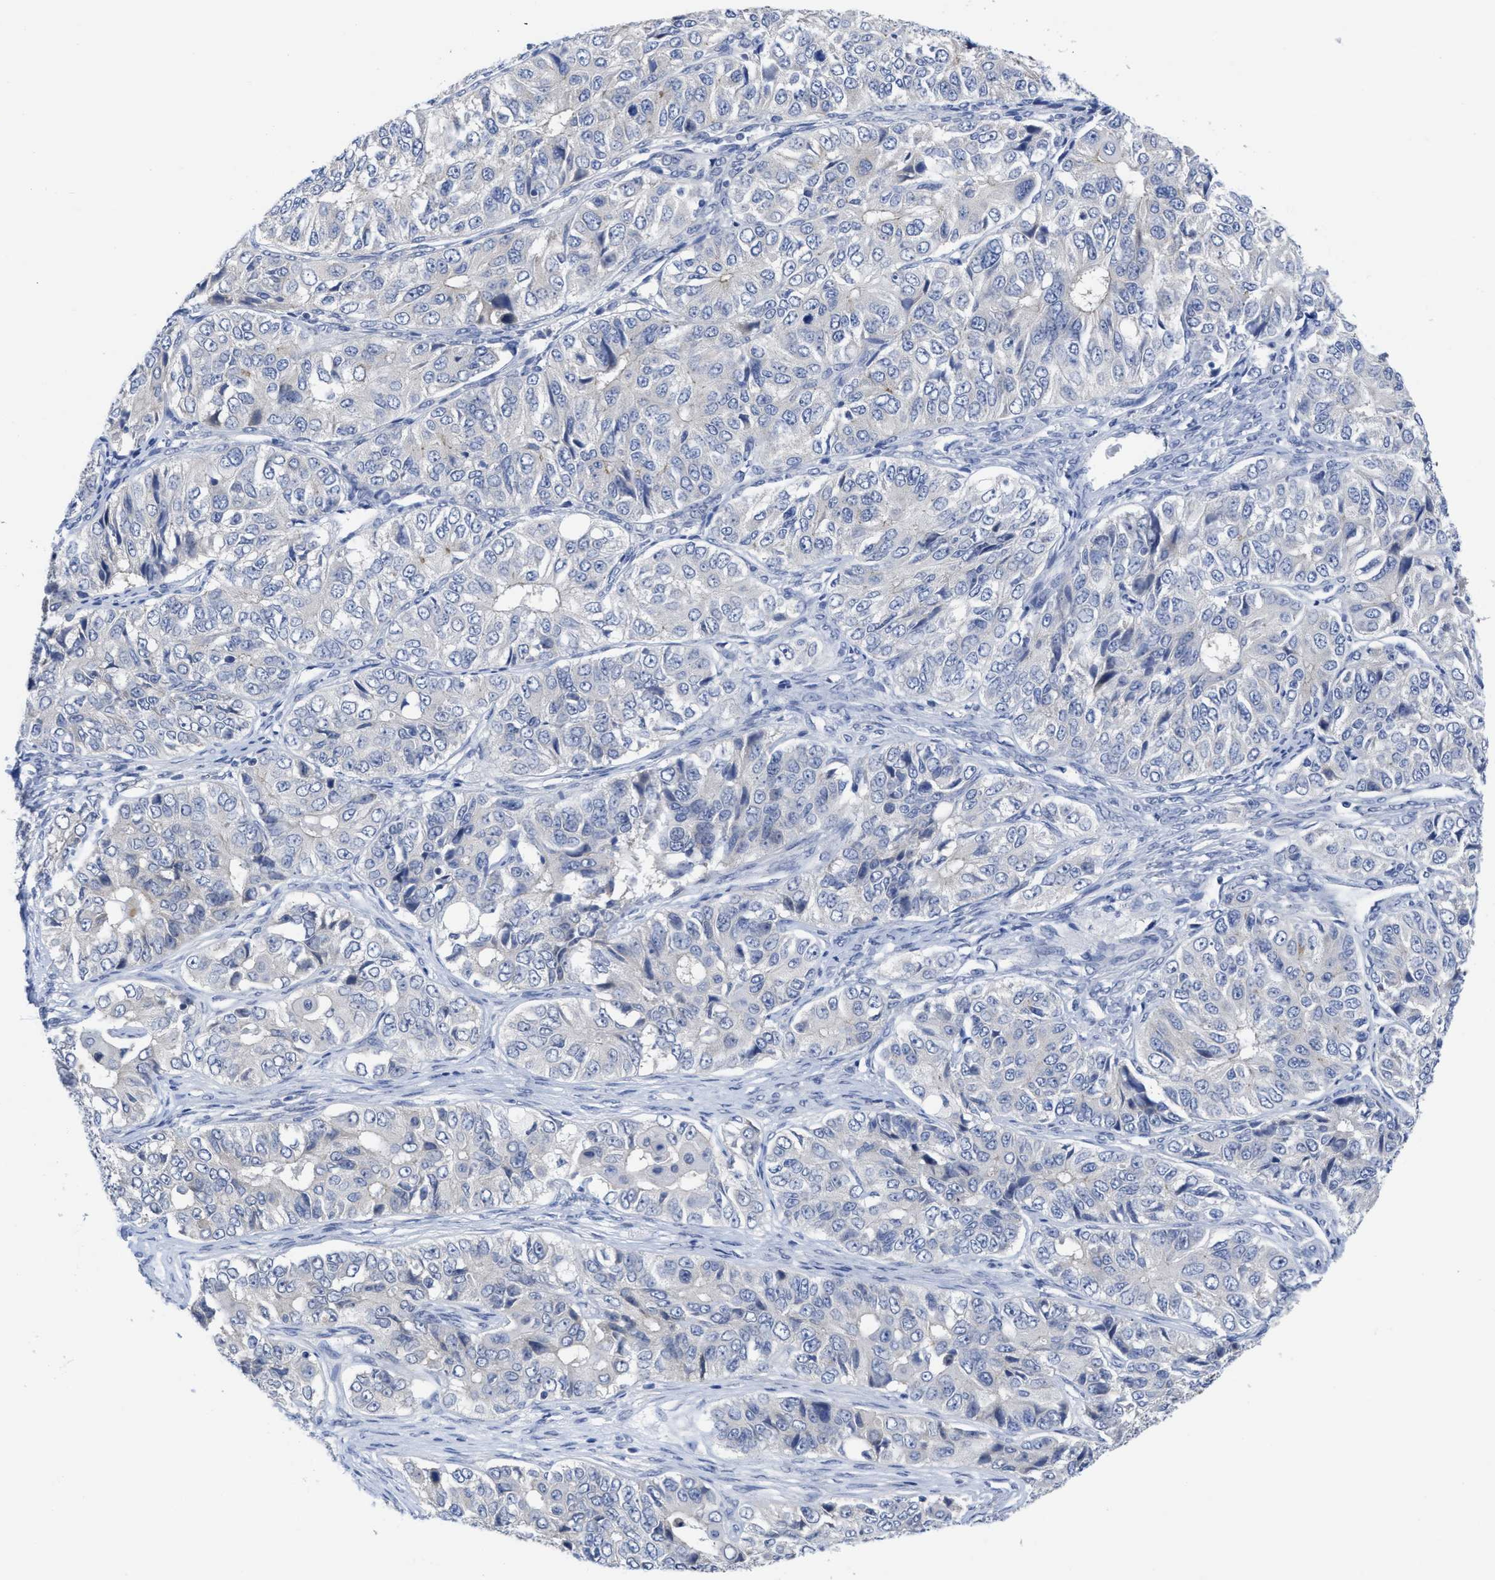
{"staining": {"intensity": "negative", "quantity": "none", "location": "none"}, "tissue": "ovarian cancer", "cell_type": "Tumor cells", "image_type": "cancer", "snomed": [{"axis": "morphology", "description": "Carcinoma, endometroid"}, {"axis": "topography", "description": "Ovary"}], "caption": "DAB immunohistochemical staining of human endometroid carcinoma (ovarian) shows no significant positivity in tumor cells.", "gene": "ACKR1", "patient": {"sex": "female", "age": 51}}